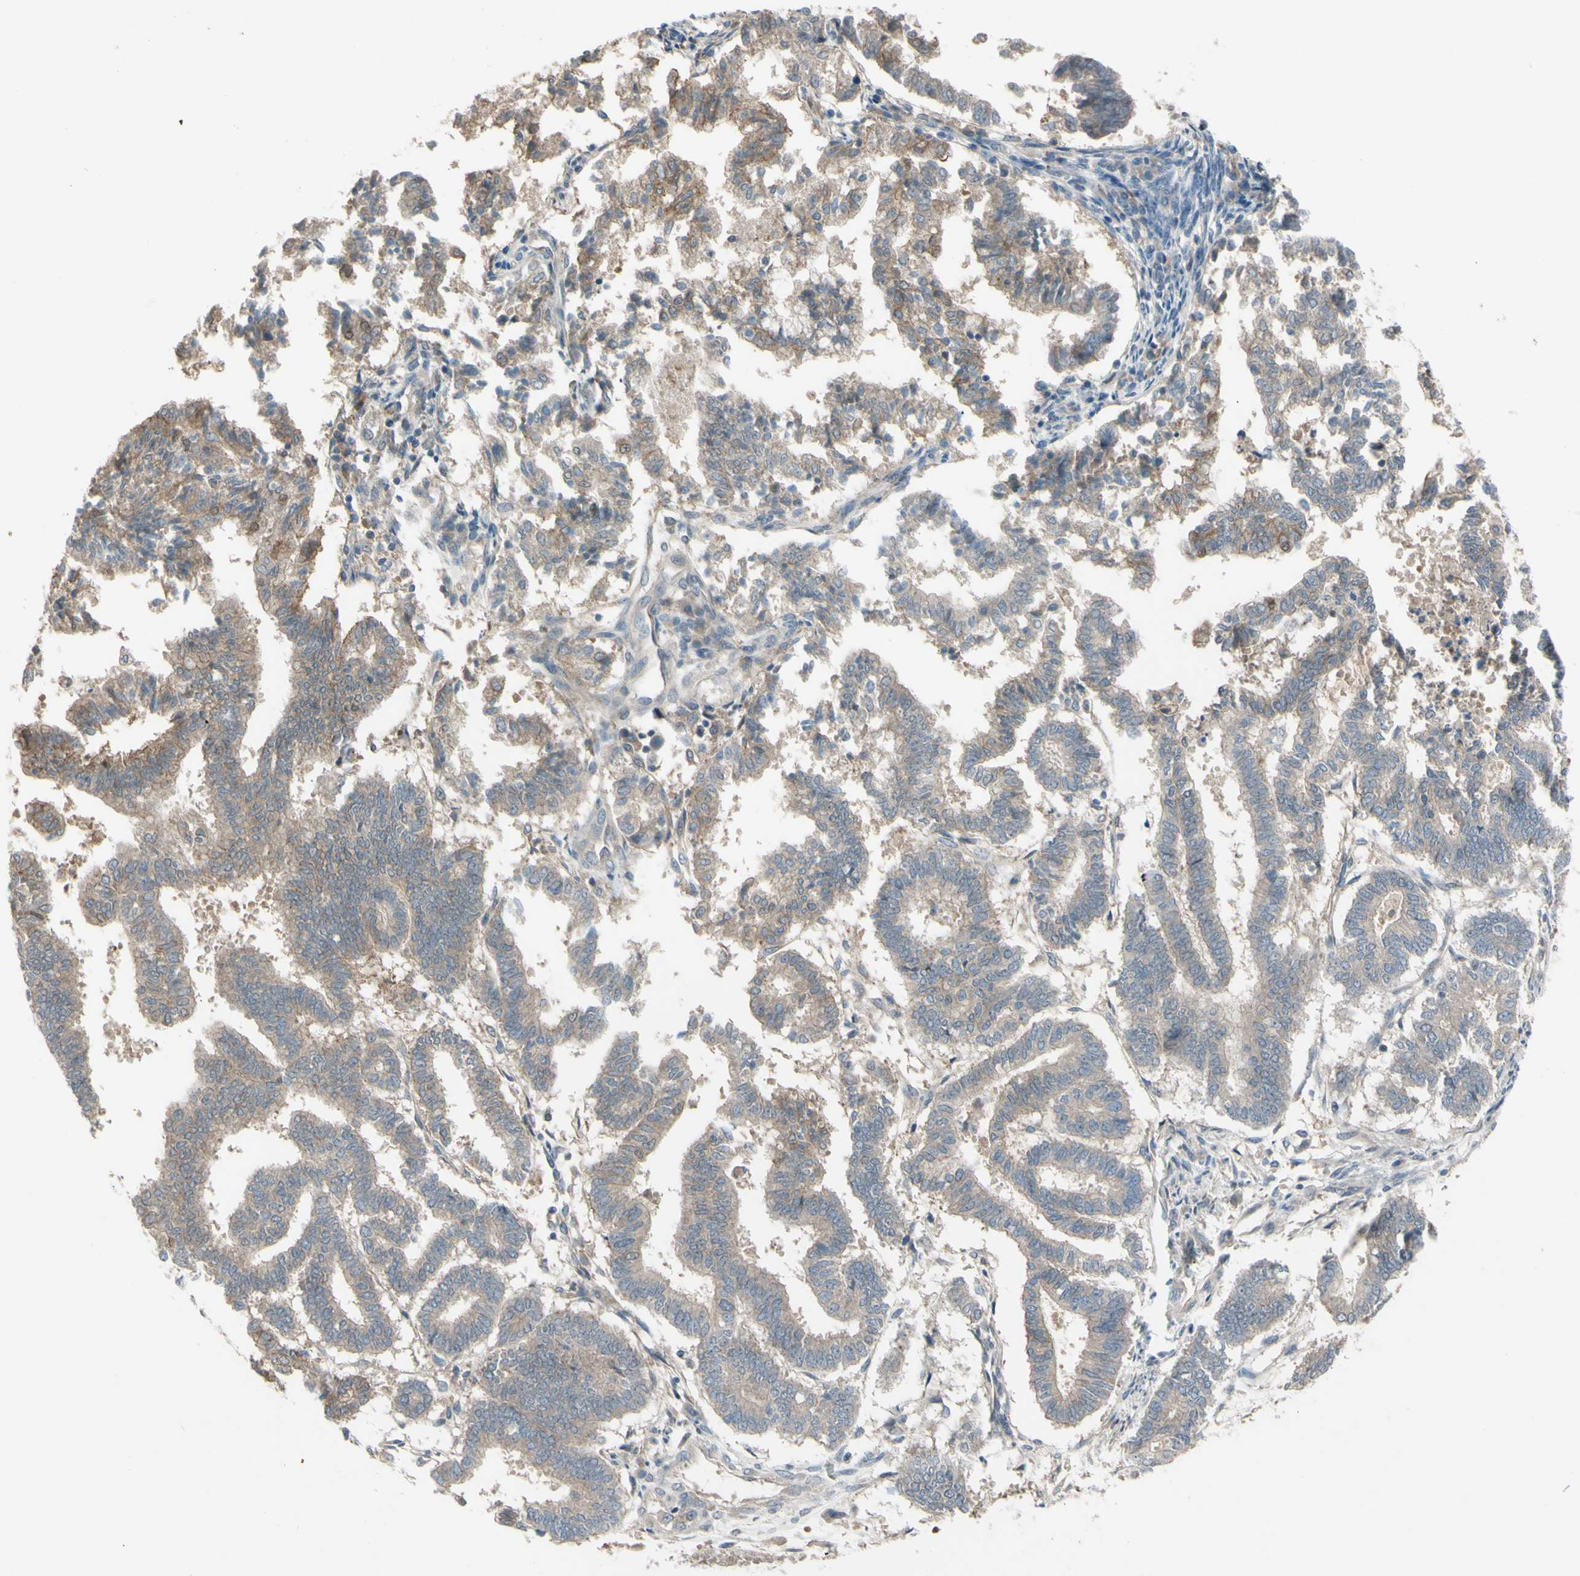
{"staining": {"intensity": "moderate", "quantity": ">75%", "location": "cytoplasmic/membranous"}, "tissue": "endometrial cancer", "cell_type": "Tumor cells", "image_type": "cancer", "snomed": [{"axis": "morphology", "description": "Necrosis, NOS"}, {"axis": "morphology", "description": "Adenocarcinoma, NOS"}, {"axis": "topography", "description": "Endometrium"}], "caption": "Immunohistochemical staining of endometrial adenocarcinoma displays moderate cytoplasmic/membranous protein staining in approximately >75% of tumor cells. Nuclei are stained in blue.", "gene": "AFP", "patient": {"sex": "female", "age": 79}}